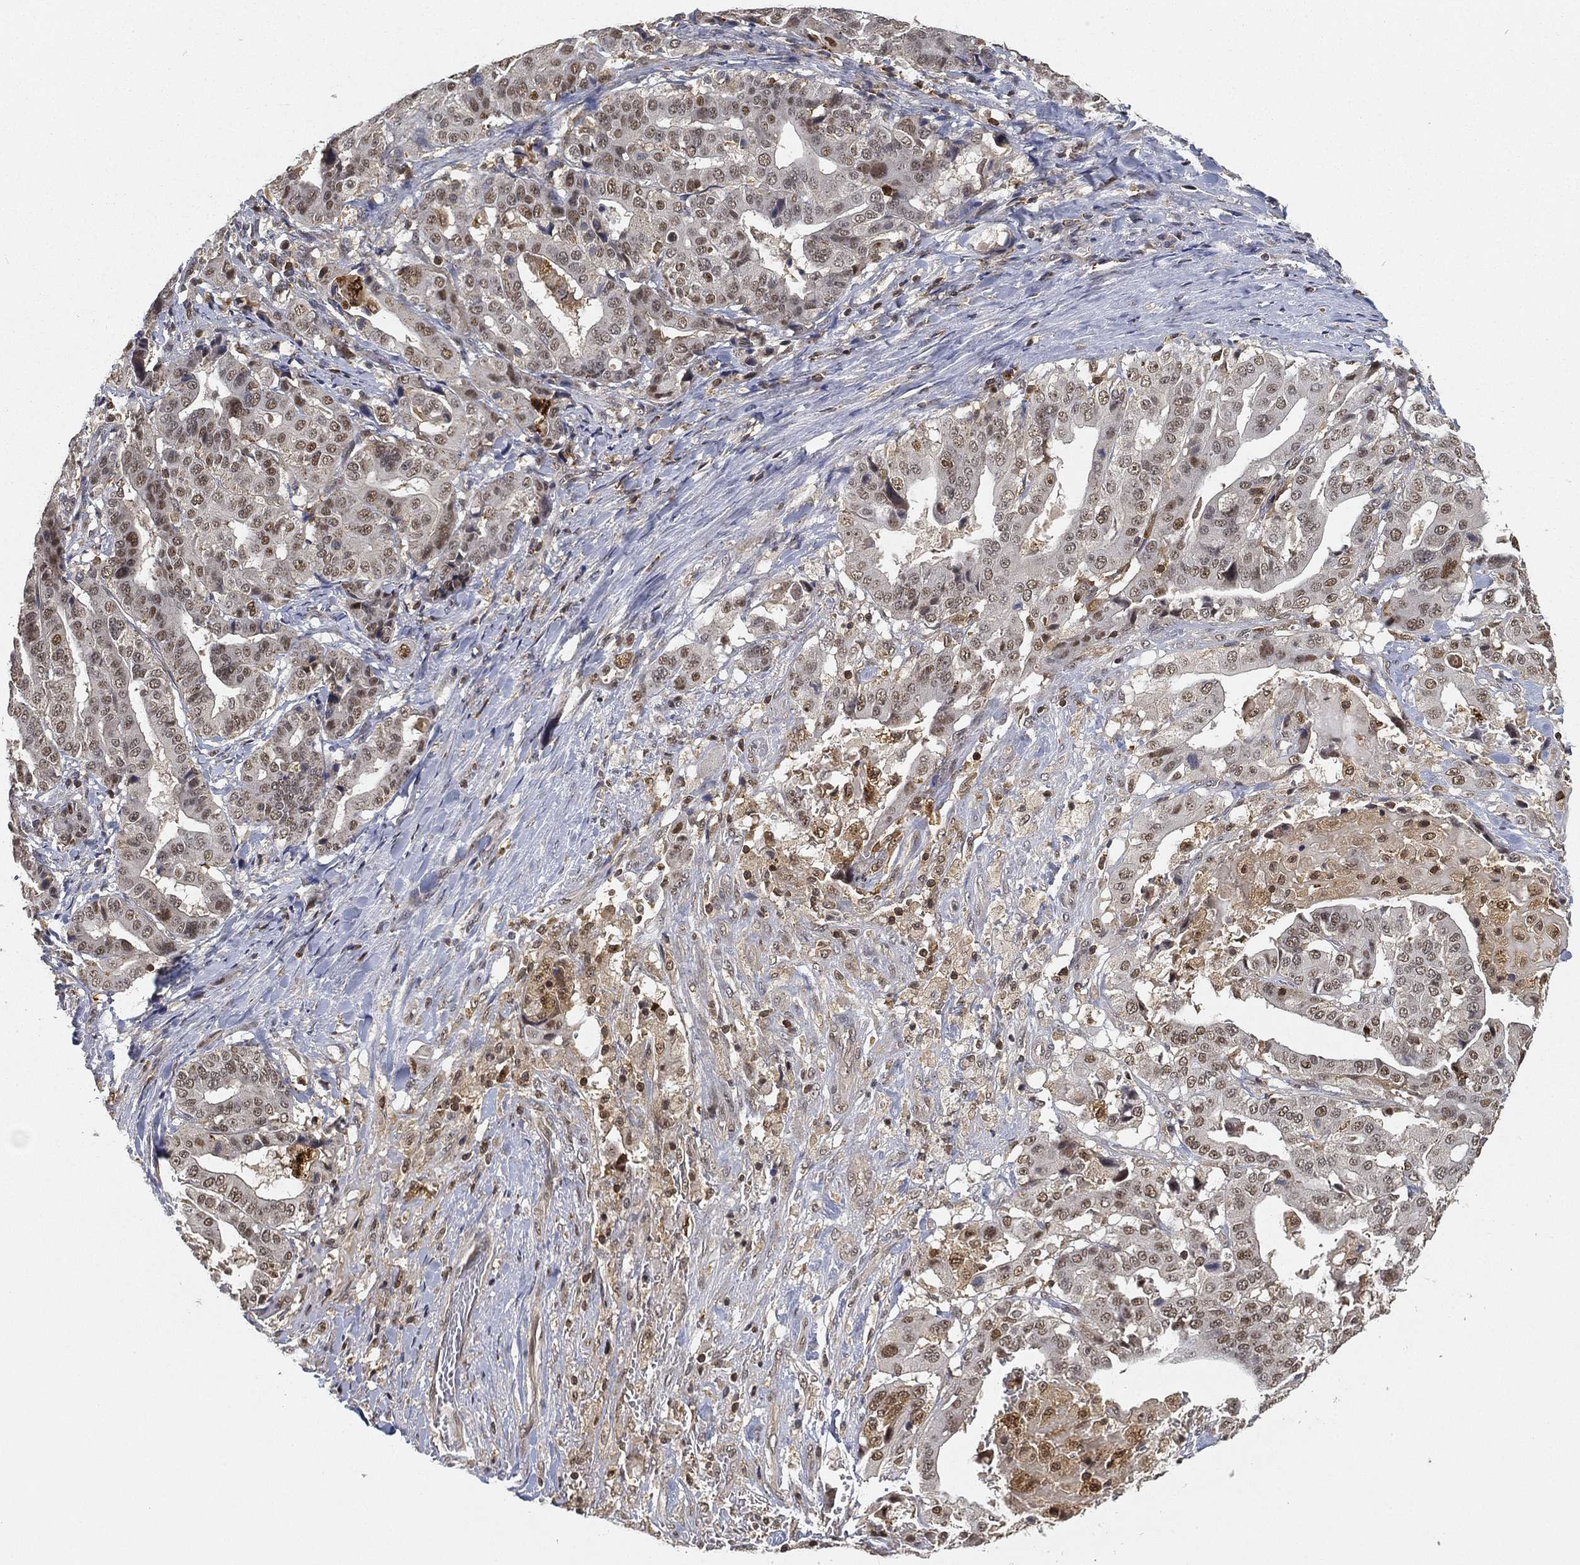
{"staining": {"intensity": "moderate", "quantity": "<25%", "location": "nuclear"}, "tissue": "stomach cancer", "cell_type": "Tumor cells", "image_type": "cancer", "snomed": [{"axis": "morphology", "description": "Adenocarcinoma, NOS"}, {"axis": "topography", "description": "Stomach"}], "caption": "Immunohistochemistry (IHC) (DAB (3,3'-diaminobenzidine)) staining of human stomach cancer shows moderate nuclear protein expression in approximately <25% of tumor cells.", "gene": "WDR26", "patient": {"sex": "male", "age": 48}}